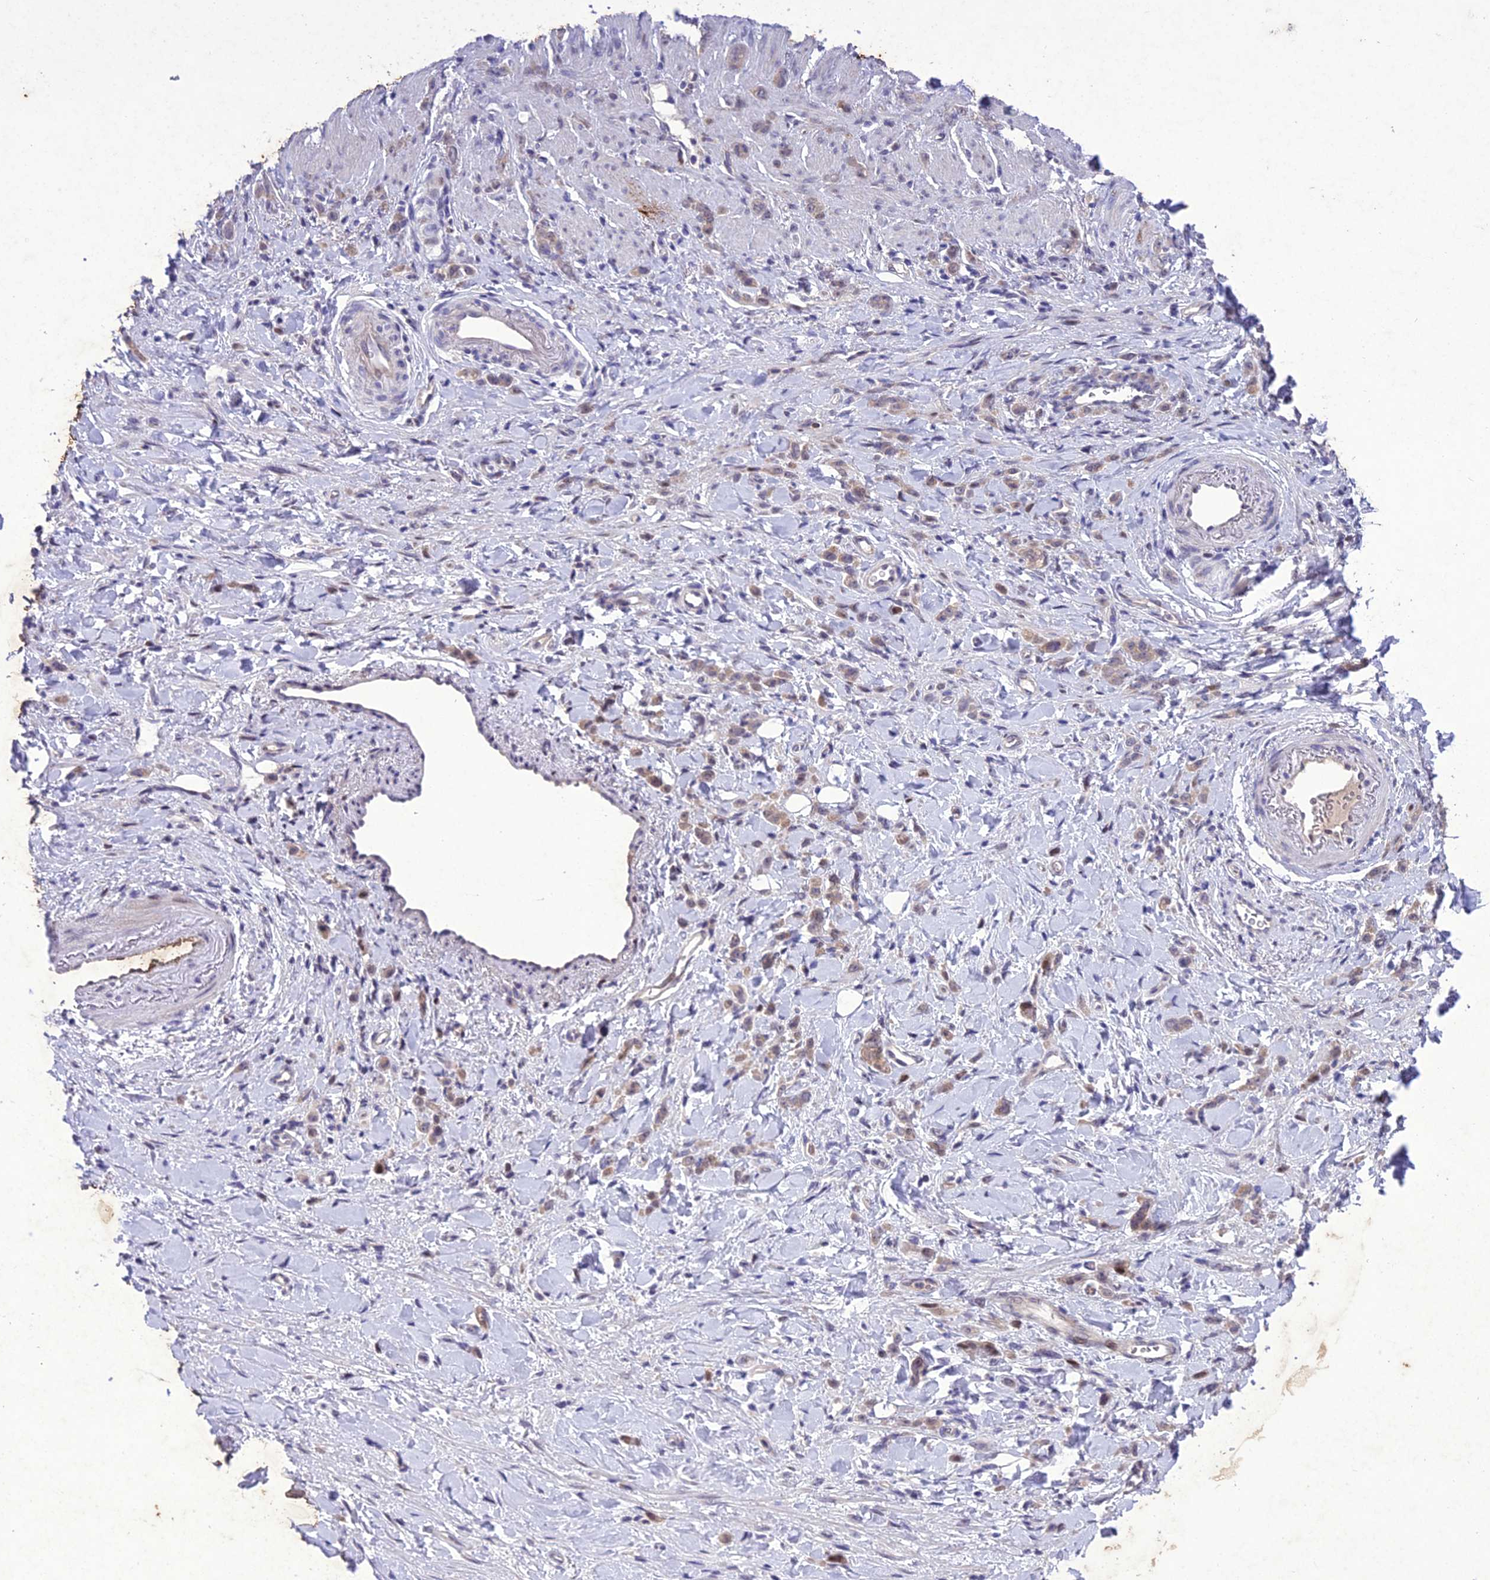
{"staining": {"intensity": "moderate", "quantity": "<25%", "location": "cytoplasmic/membranous"}, "tissue": "stomach cancer", "cell_type": "Tumor cells", "image_type": "cancer", "snomed": [{"axis": "morphology", "description": "Normal tissue, NOS"}, {"axis": "morphology", "description": "Adenocarcinoma, NOS"}, {"axis": "topography", "description": "Stomach"}], "caption": "Stomach adenocarcinoma stained for a protein (brown) displays moderate cytoplasmic/membranous positive expression in approximately <25% of tumor cells.", "gene": "ANKRD52", "patient": {"sex": "male", "age": 82}}